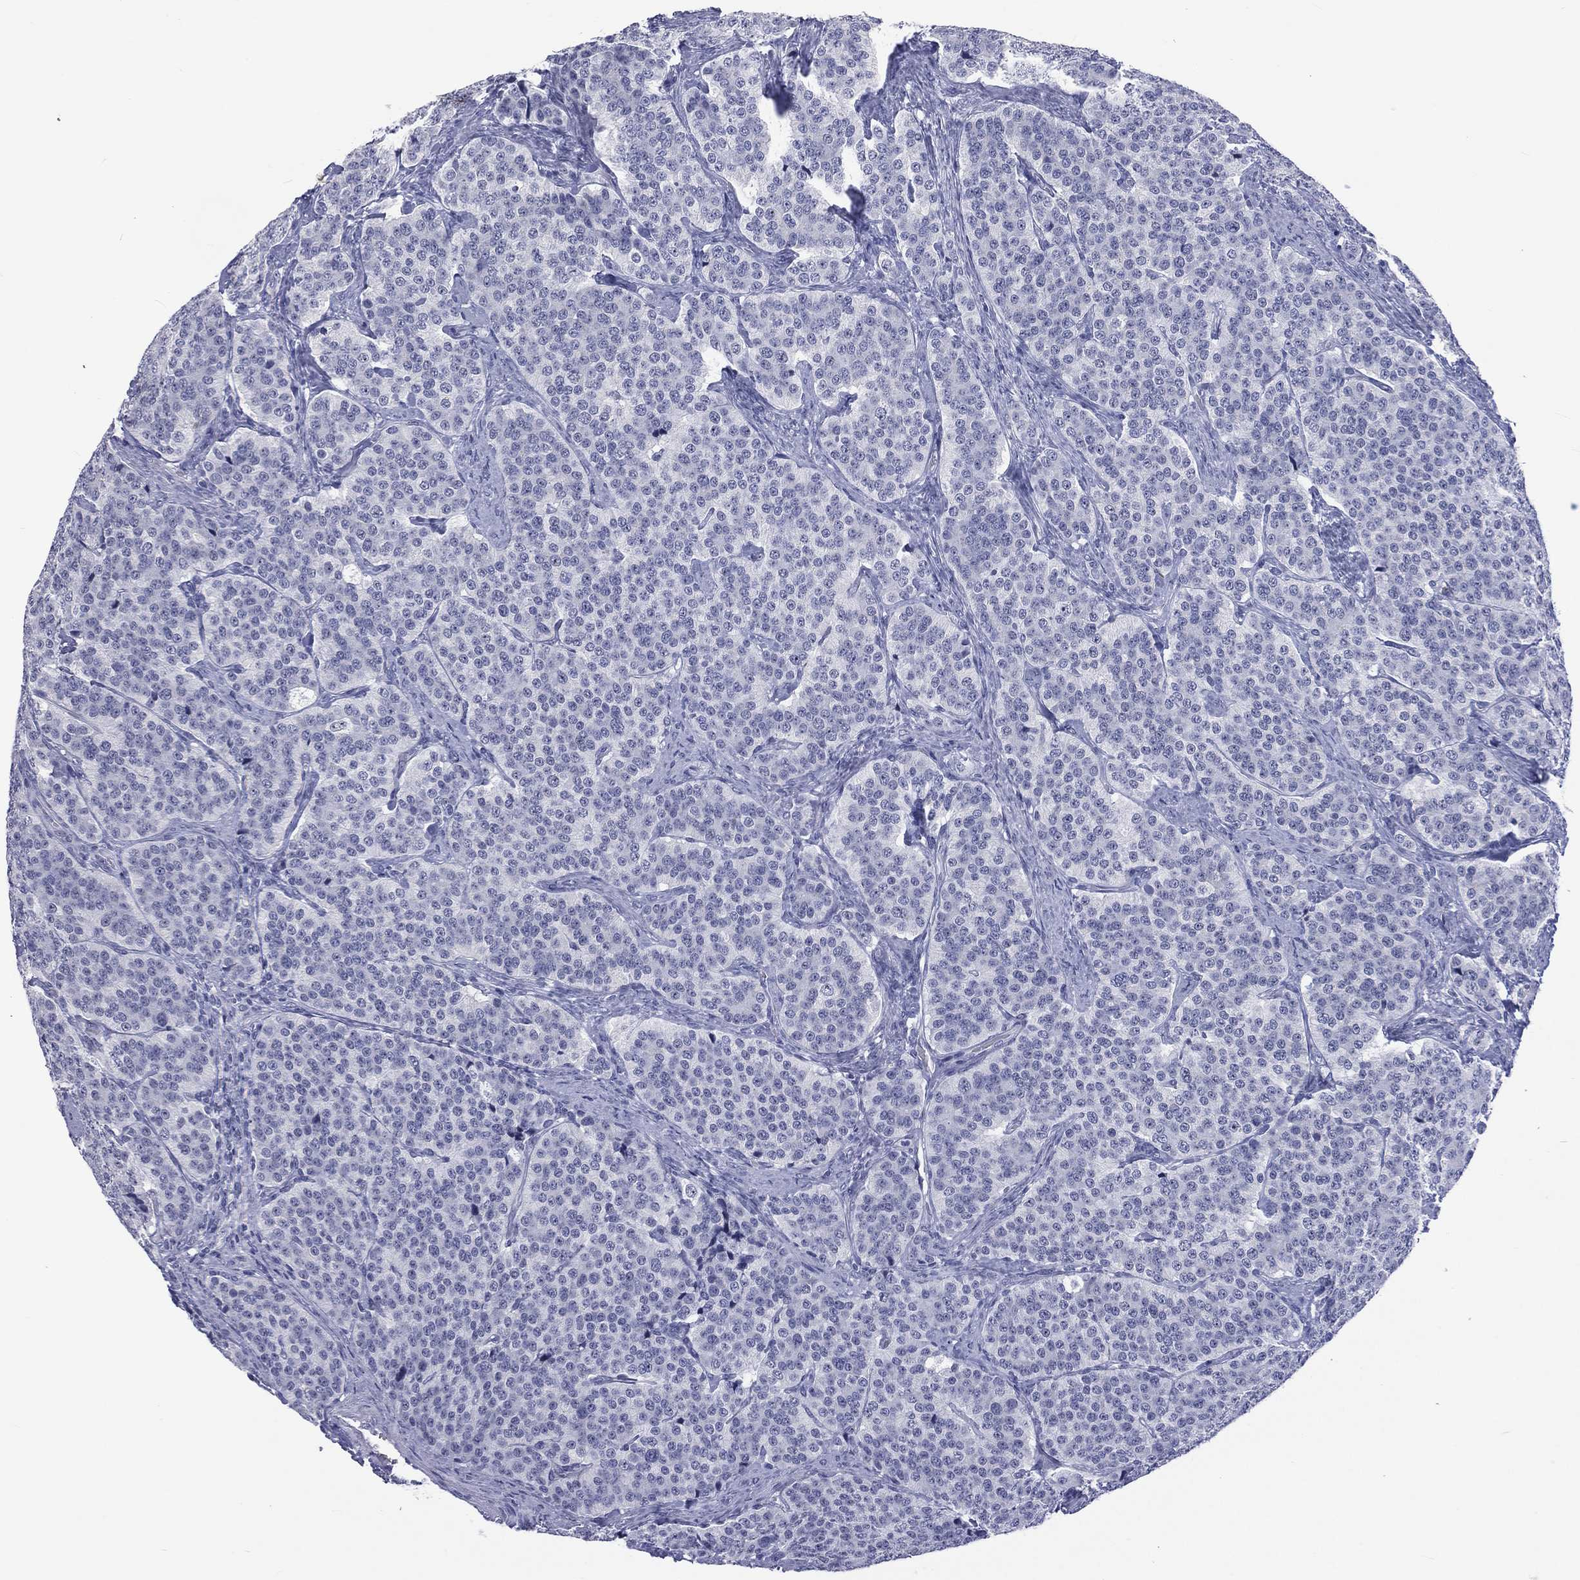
{"staining": {"intensity": "negative", "quantity": "none", "location": "none"}, "tissue": "carcinoid", "cell_type": "Tumor cells", "image_type": "cancer", "snomed": [{"axis": "morphology", "description": "Carcinoid, malignant, NOS"}, {"axis": "topography", "description": "Small intestine"}], "caption": "Human carcinoid stained for a protein using IHC reveals no expression in tumor cells.", "gene": "SSX1", "patient": {"sex": "female", "age": 58}}